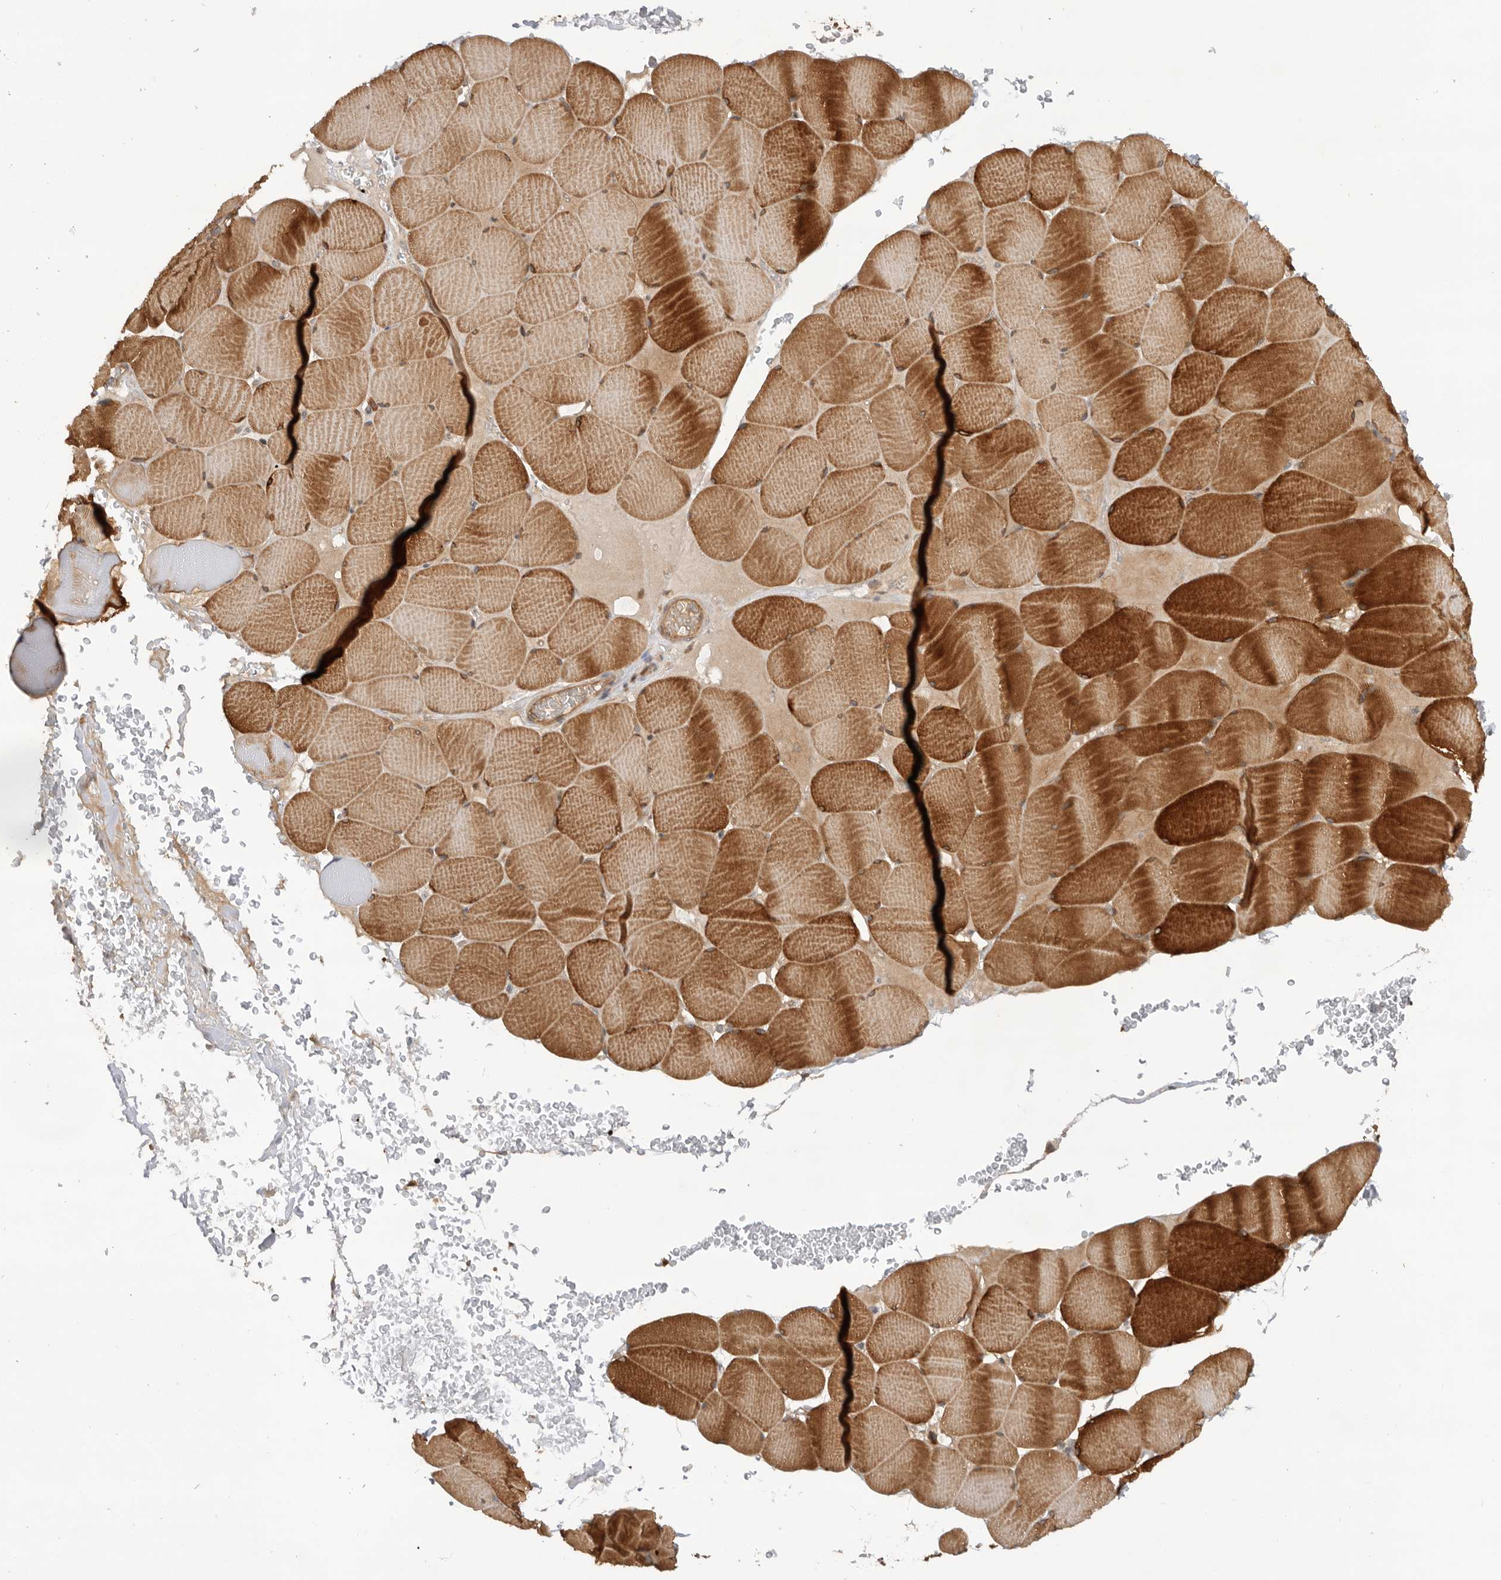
{"staining": {"intensity": "strong", "quantity": ">75%", "location": "cytoplasmic/membranous"}, "tissue": "skeletal muscle", "cell_type": "Myocytes", "image_type": "normal", "snomed": [{"axis": "morphology", "description": "Normal tissue, NOS"}, {"axis": "topography", "description": "Skeletal muscle"}], "caption": "IHC of normal skeletal muscle demonstrates high levels of strong cytoplasmic/membranous staining in approximately >75% of myocytes.", "gene": "DCAF8", "patient": {"sex": "male", "age": 62}}